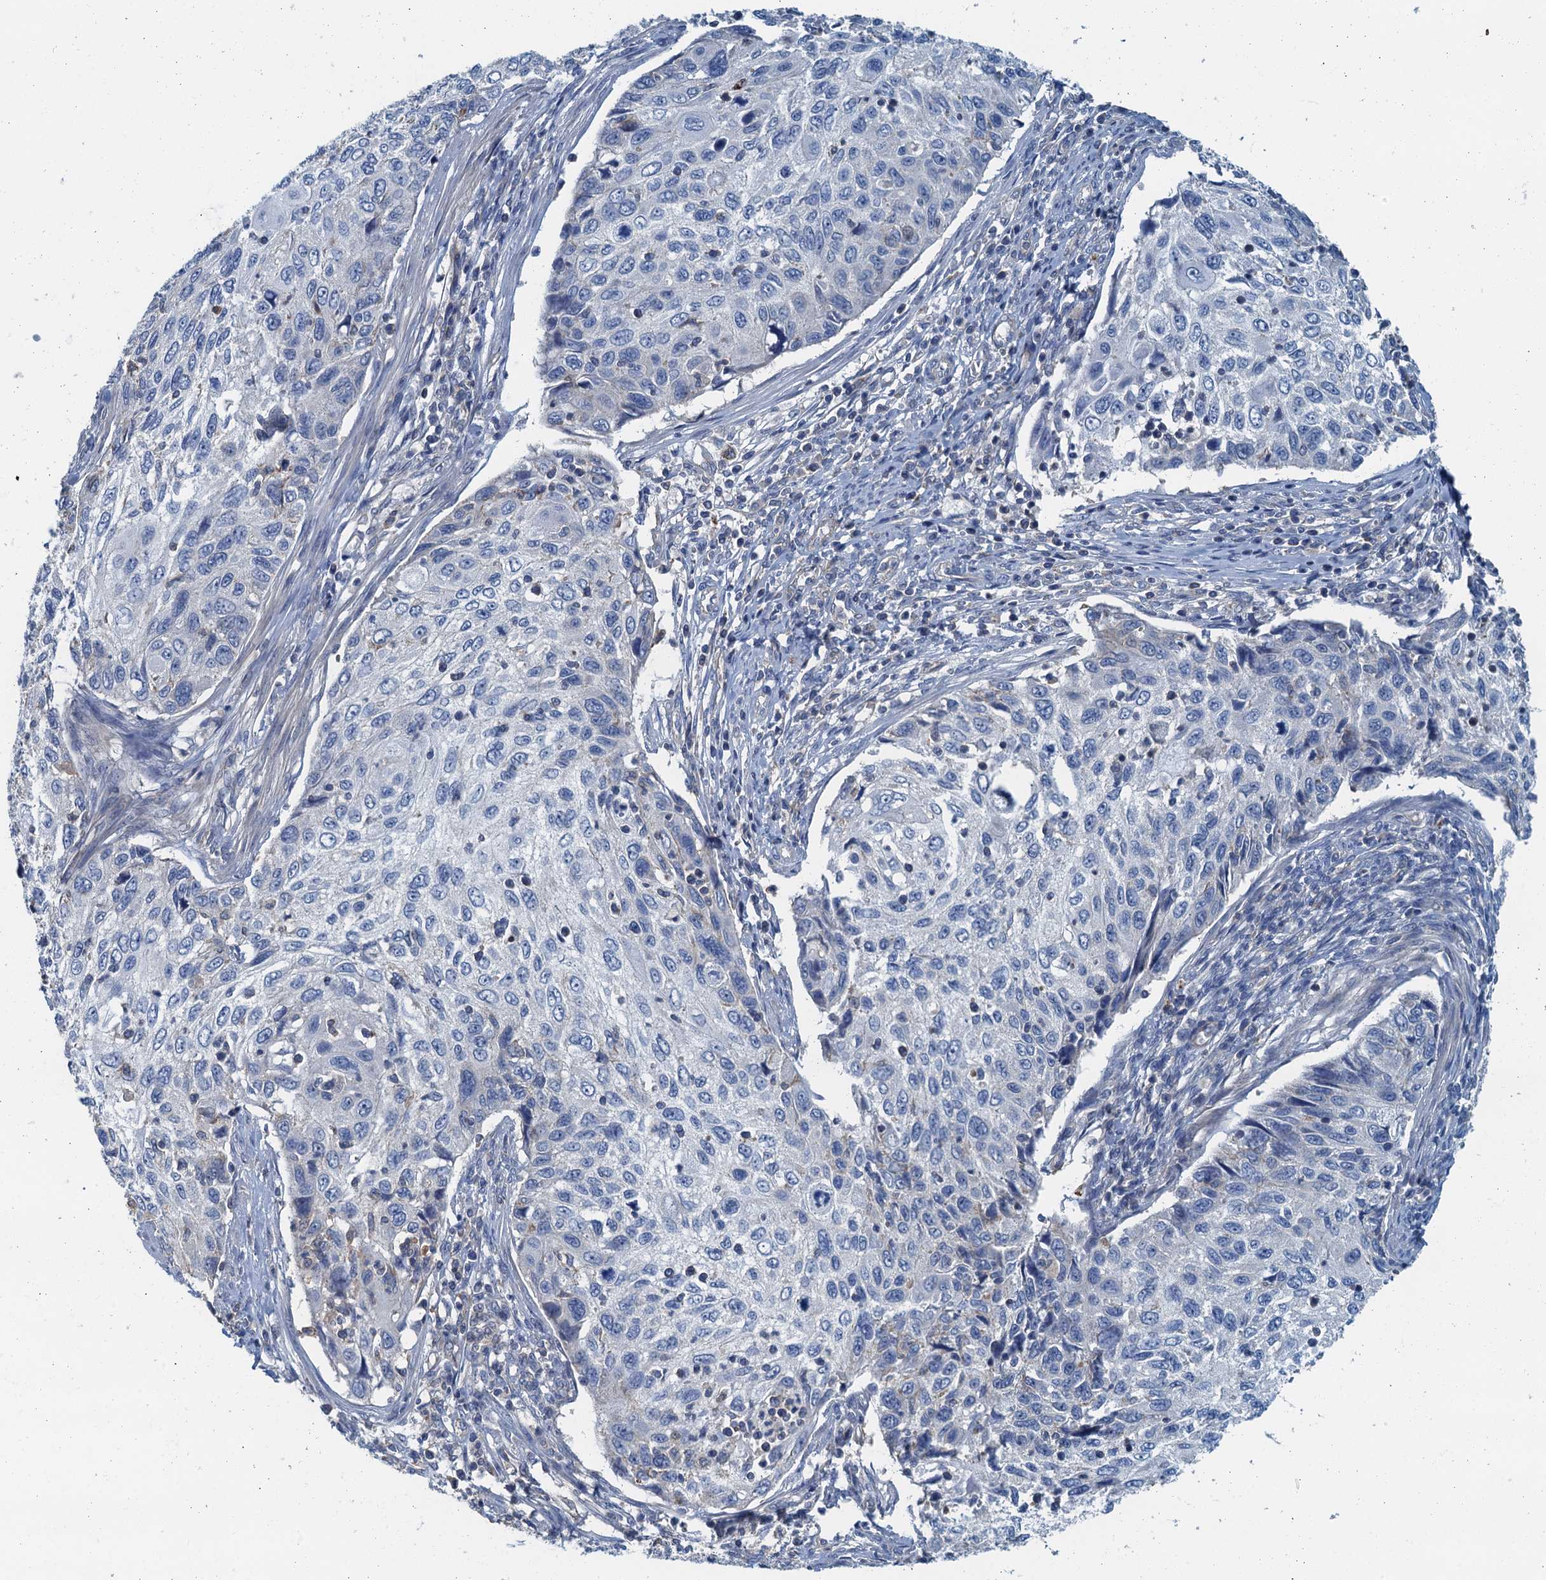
{"staining": {"intensity": "negative", "quantity": "none", "location": "none"}, "tissue": "cervical cancer", "cell_type": "Tumor cells", "image_type": "cancer", "snomed": [{"axis": "morphology", "description": "Squamous cell carcinoma, NOS"}, {"axis": "topography", "description": "Cervix"}], "caption": "Tumor cells show no significant expression in cervical squamous cell carcinoma.", "gene": "THAP10", "patient": {"sex": "female", "age": 70}}